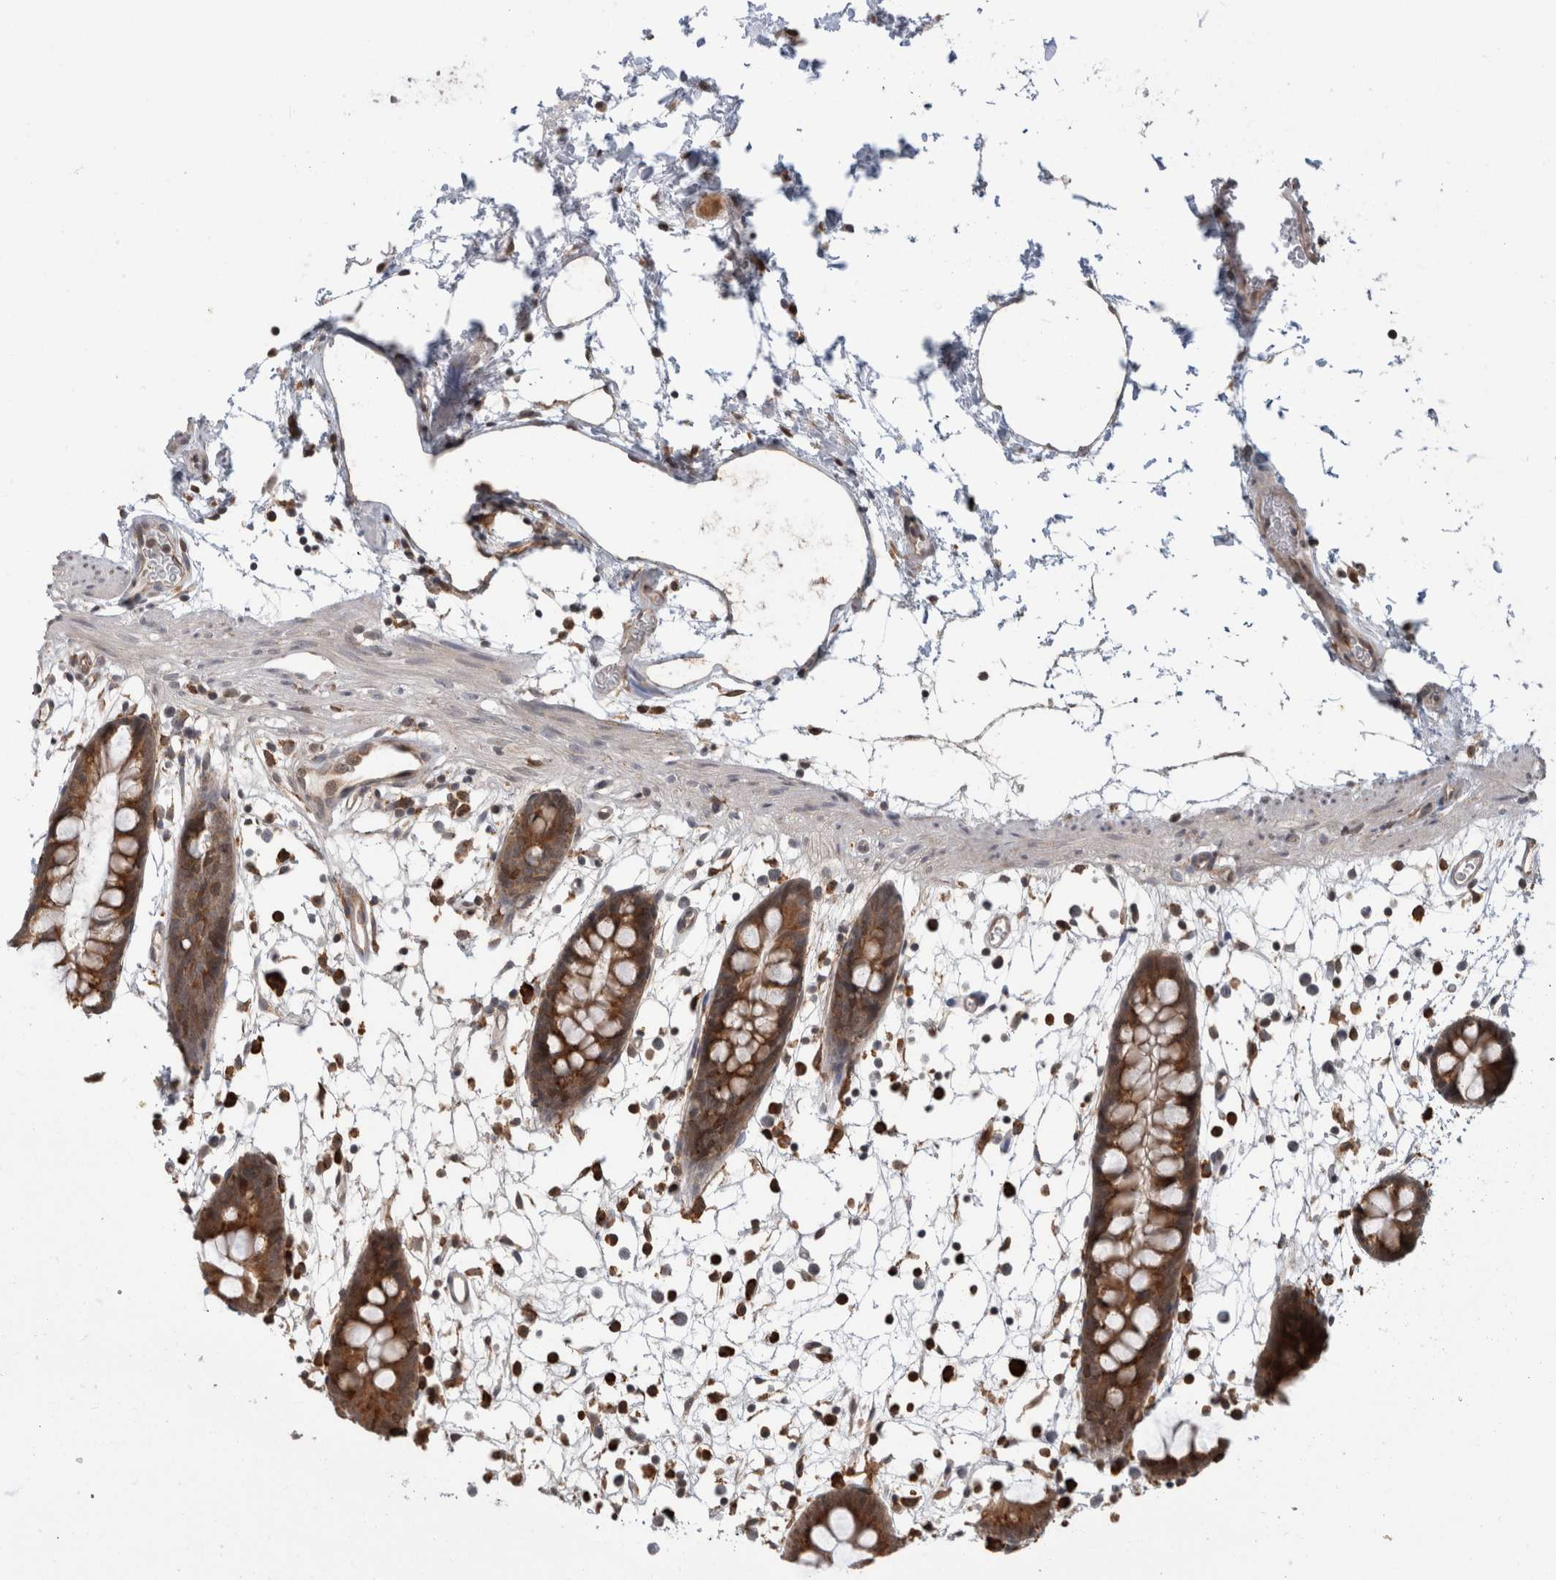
{"staining": {"intensity": "negative", "quantity": "none", "location": "none"}, "tissue": "colon", "cell_type": "Endothelial cells", "image_type": "normal", "snomed": [{"axis": "morphology", "description": "Normal tissue, NOS"}, {"axis": "topography", "description": "Colon"}], "caption": "A photomicrograph of human colon is negative for staining in endothelial cells. The staining was performed using DAB (3,3'-diaminobenzidine) to visualize the protein expression in brown, while the nuclei were stained in blue with hematoxylin (Magnification: 20x).", "gene": "MS4A7", "patient": {"sex": "male", "age": 56}}